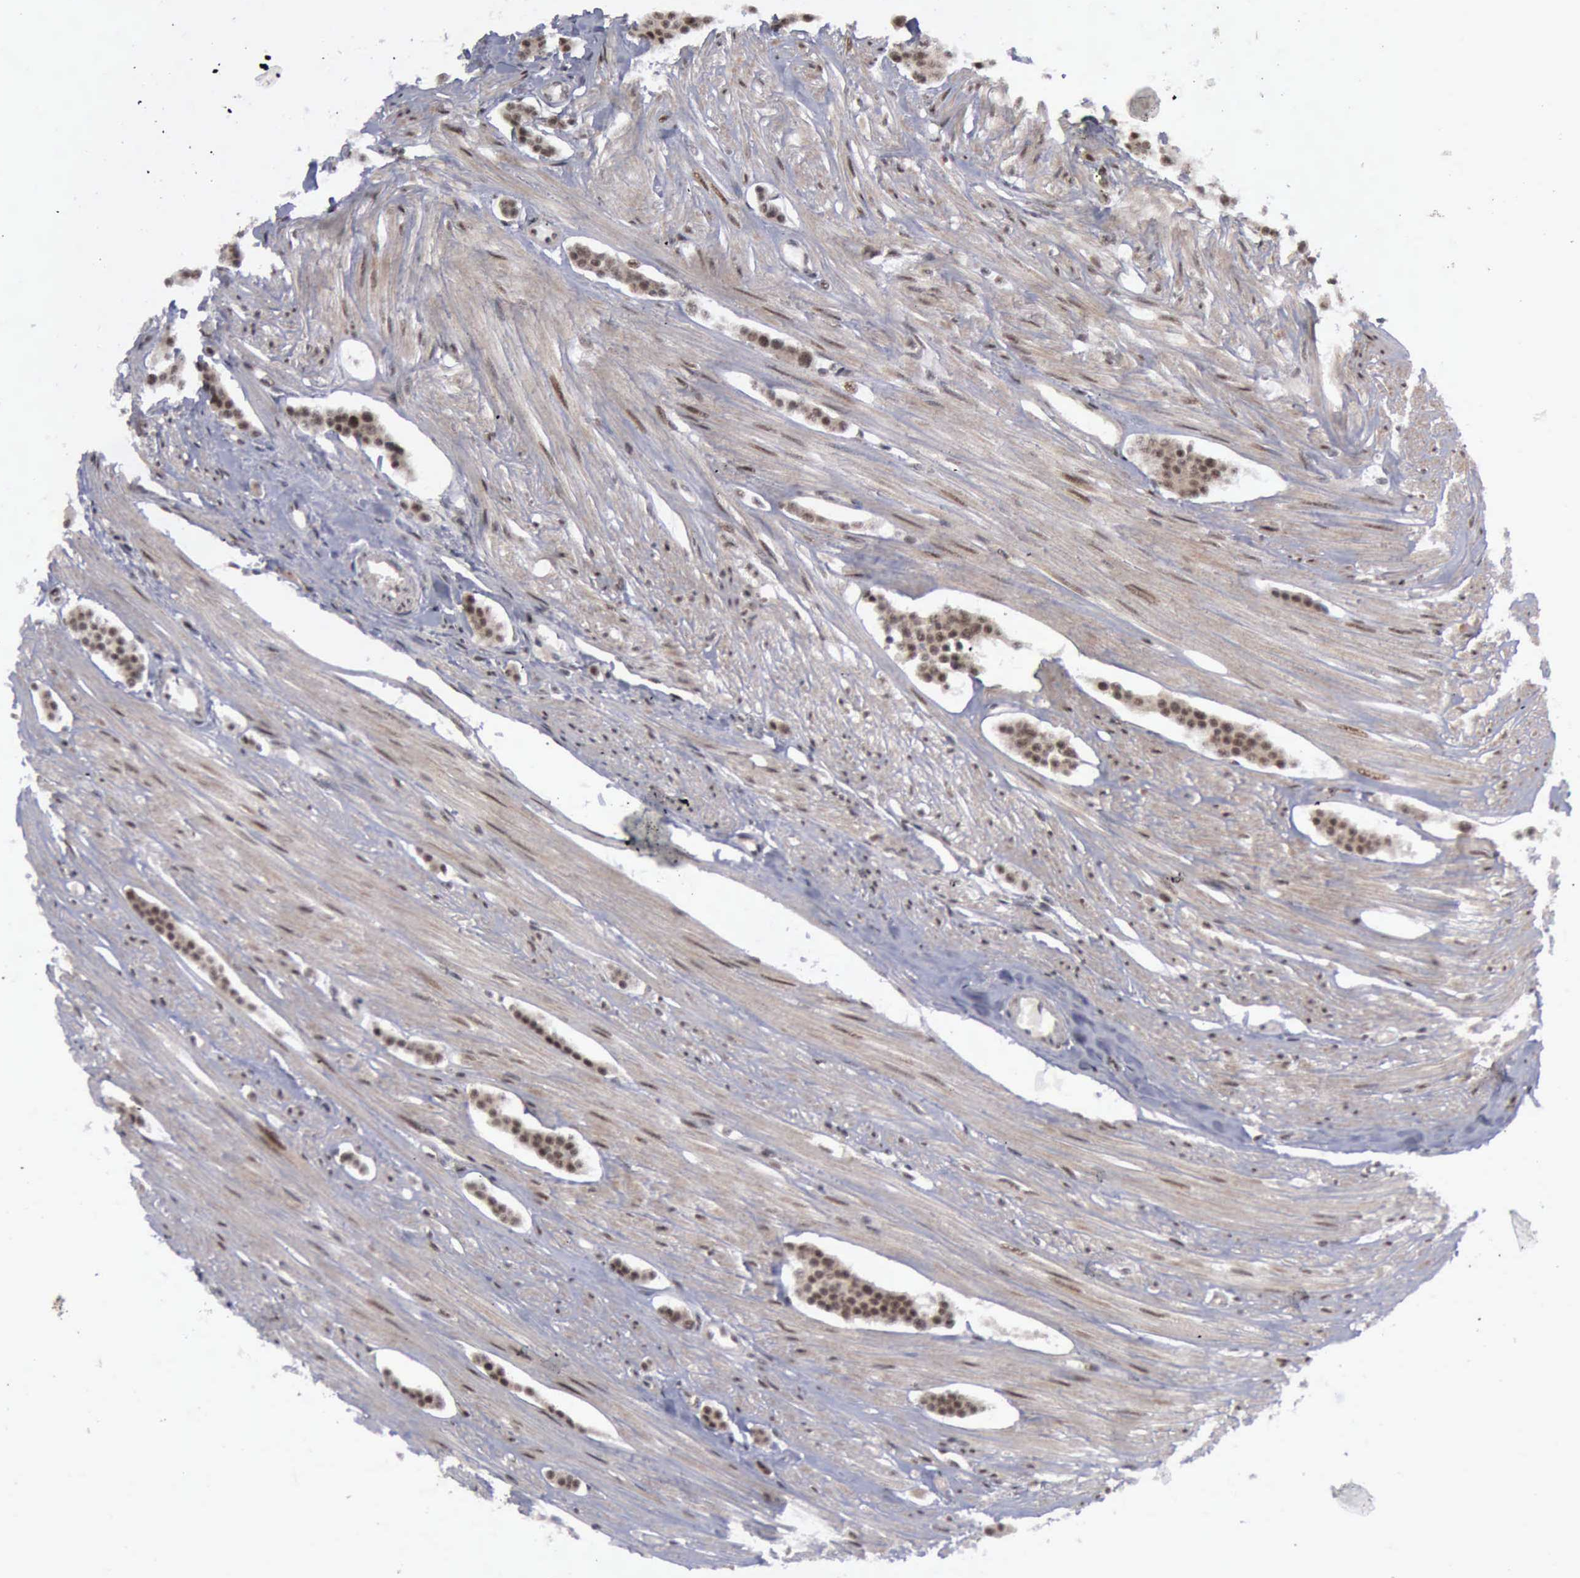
{"staining": {"intensity": "strong", "quantity": ">75%", "location": "cytoplasmic/membranous,nuclear"}, "tissue": "carcinoid", "cell_type": "Tumor cells", "image_type": "cancer", "snomed": [{"axis": "morphology", "description": "Carcinoid, malignant, NOS"}, {"axis": "topography", "description": "Small intestine"}], "caption": "IHC histopathology image of neoplastic tissue: human carcinoid stained using IHC shows high levels of strong protein expression localized specifically in the cytoplasmic/membranous and nuclear of tumor cells, appearing as a cytoplasmic/membranous and nuclear brown color.", "gene": "ATM", "patient": {"sex": "male", "age": 60}}